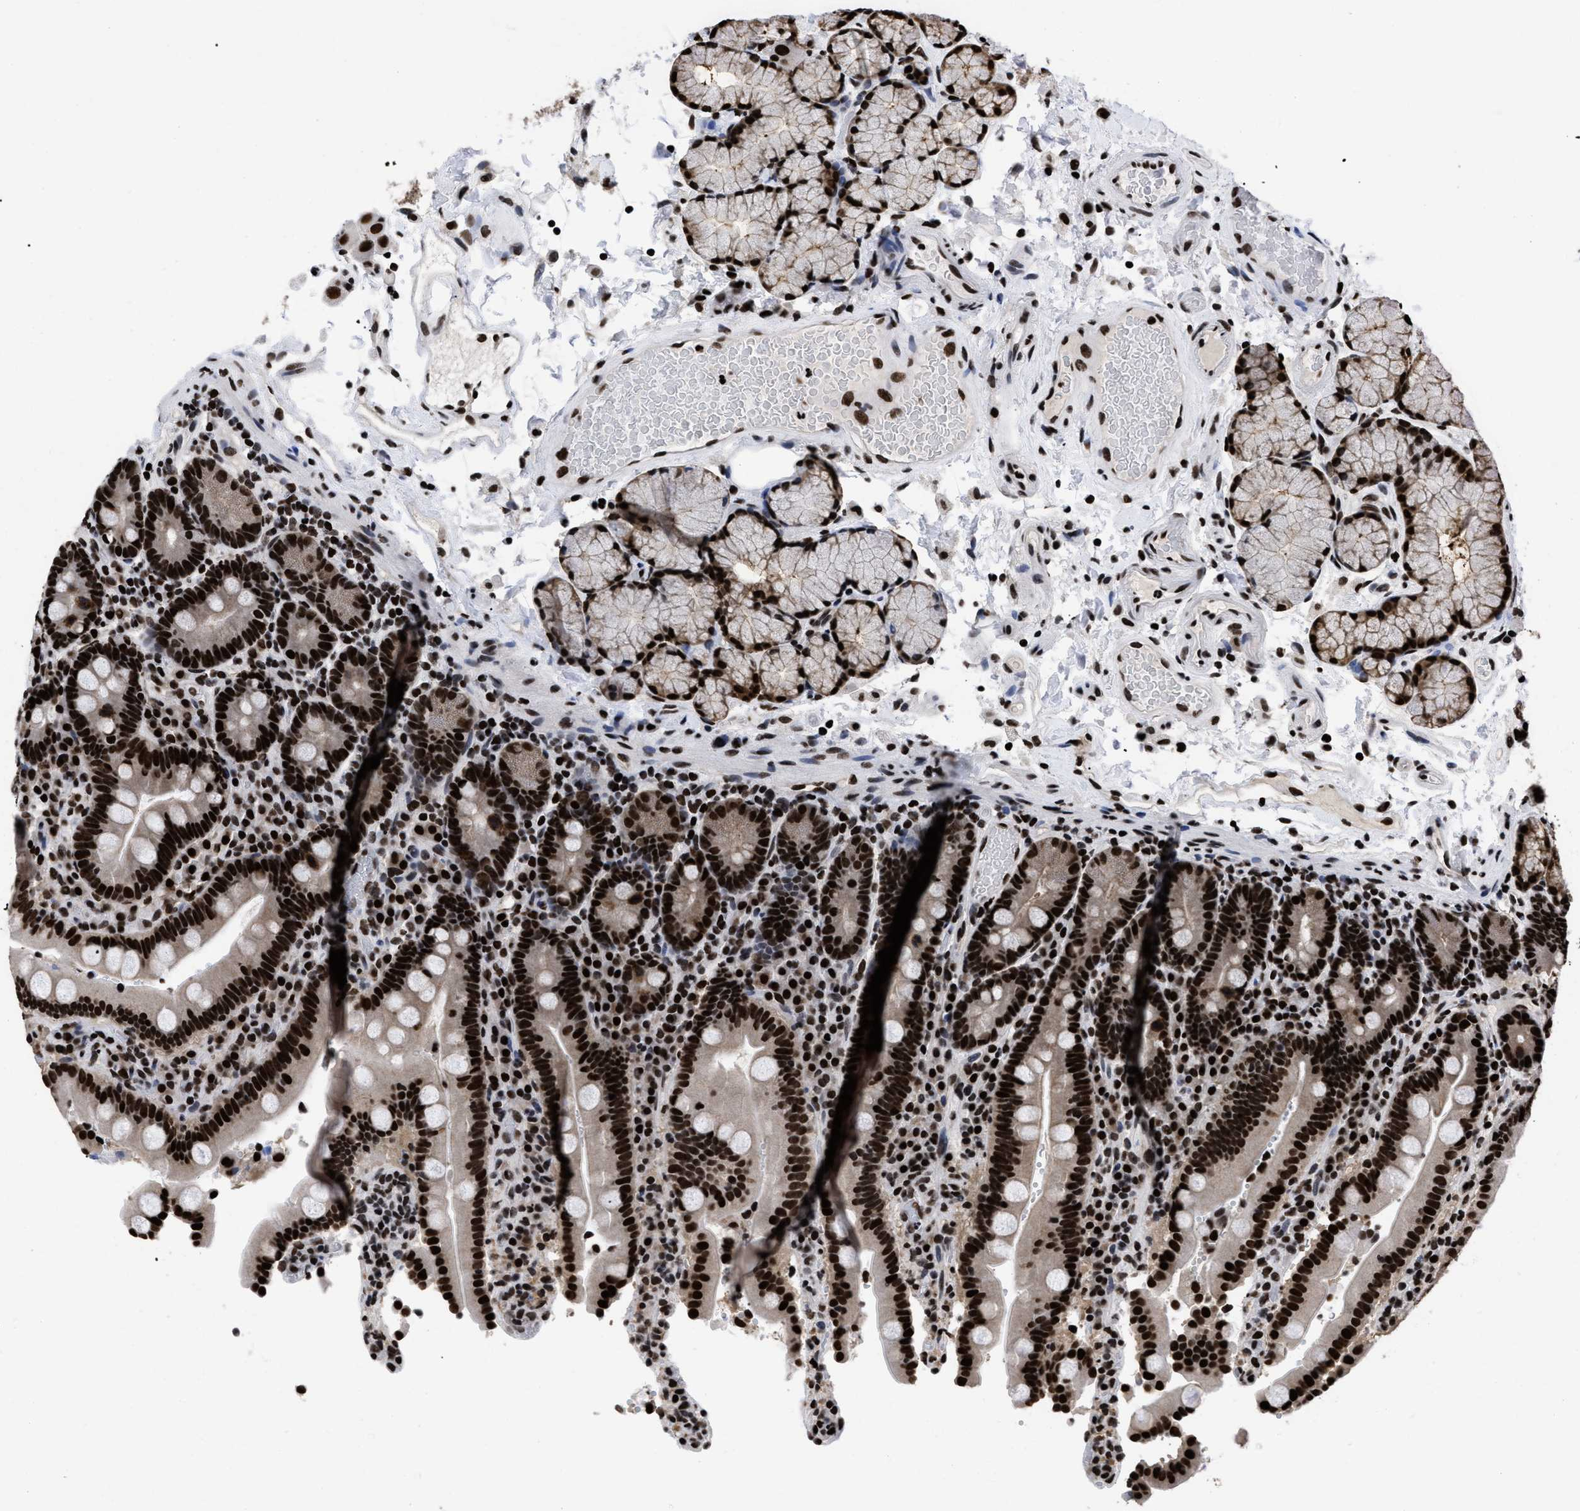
{"staining": {"intensity": "strong", "quantity": ">75%", "location": "cytoplasmic/membranous,nuclear"}, "tissue": "duodenum", "cell_type": "Glandular cells", "image_type": "normal", "snomed": [{"axis": "morphology", "description": "Normal tissue, NOS"}, {"axis": "topography", "description": "Small intestine, NOS"}], "caption": "Glandular cells exhibit high levels of strong cytoplasmic/membranous,nuclear expression in about >75% of cells in unremarkable duodenum. (DAB = brown stain, brightfield microscopy at high magnification).", "gene": "CALHM3", "patient": {"sex": "female", "age": 71}}